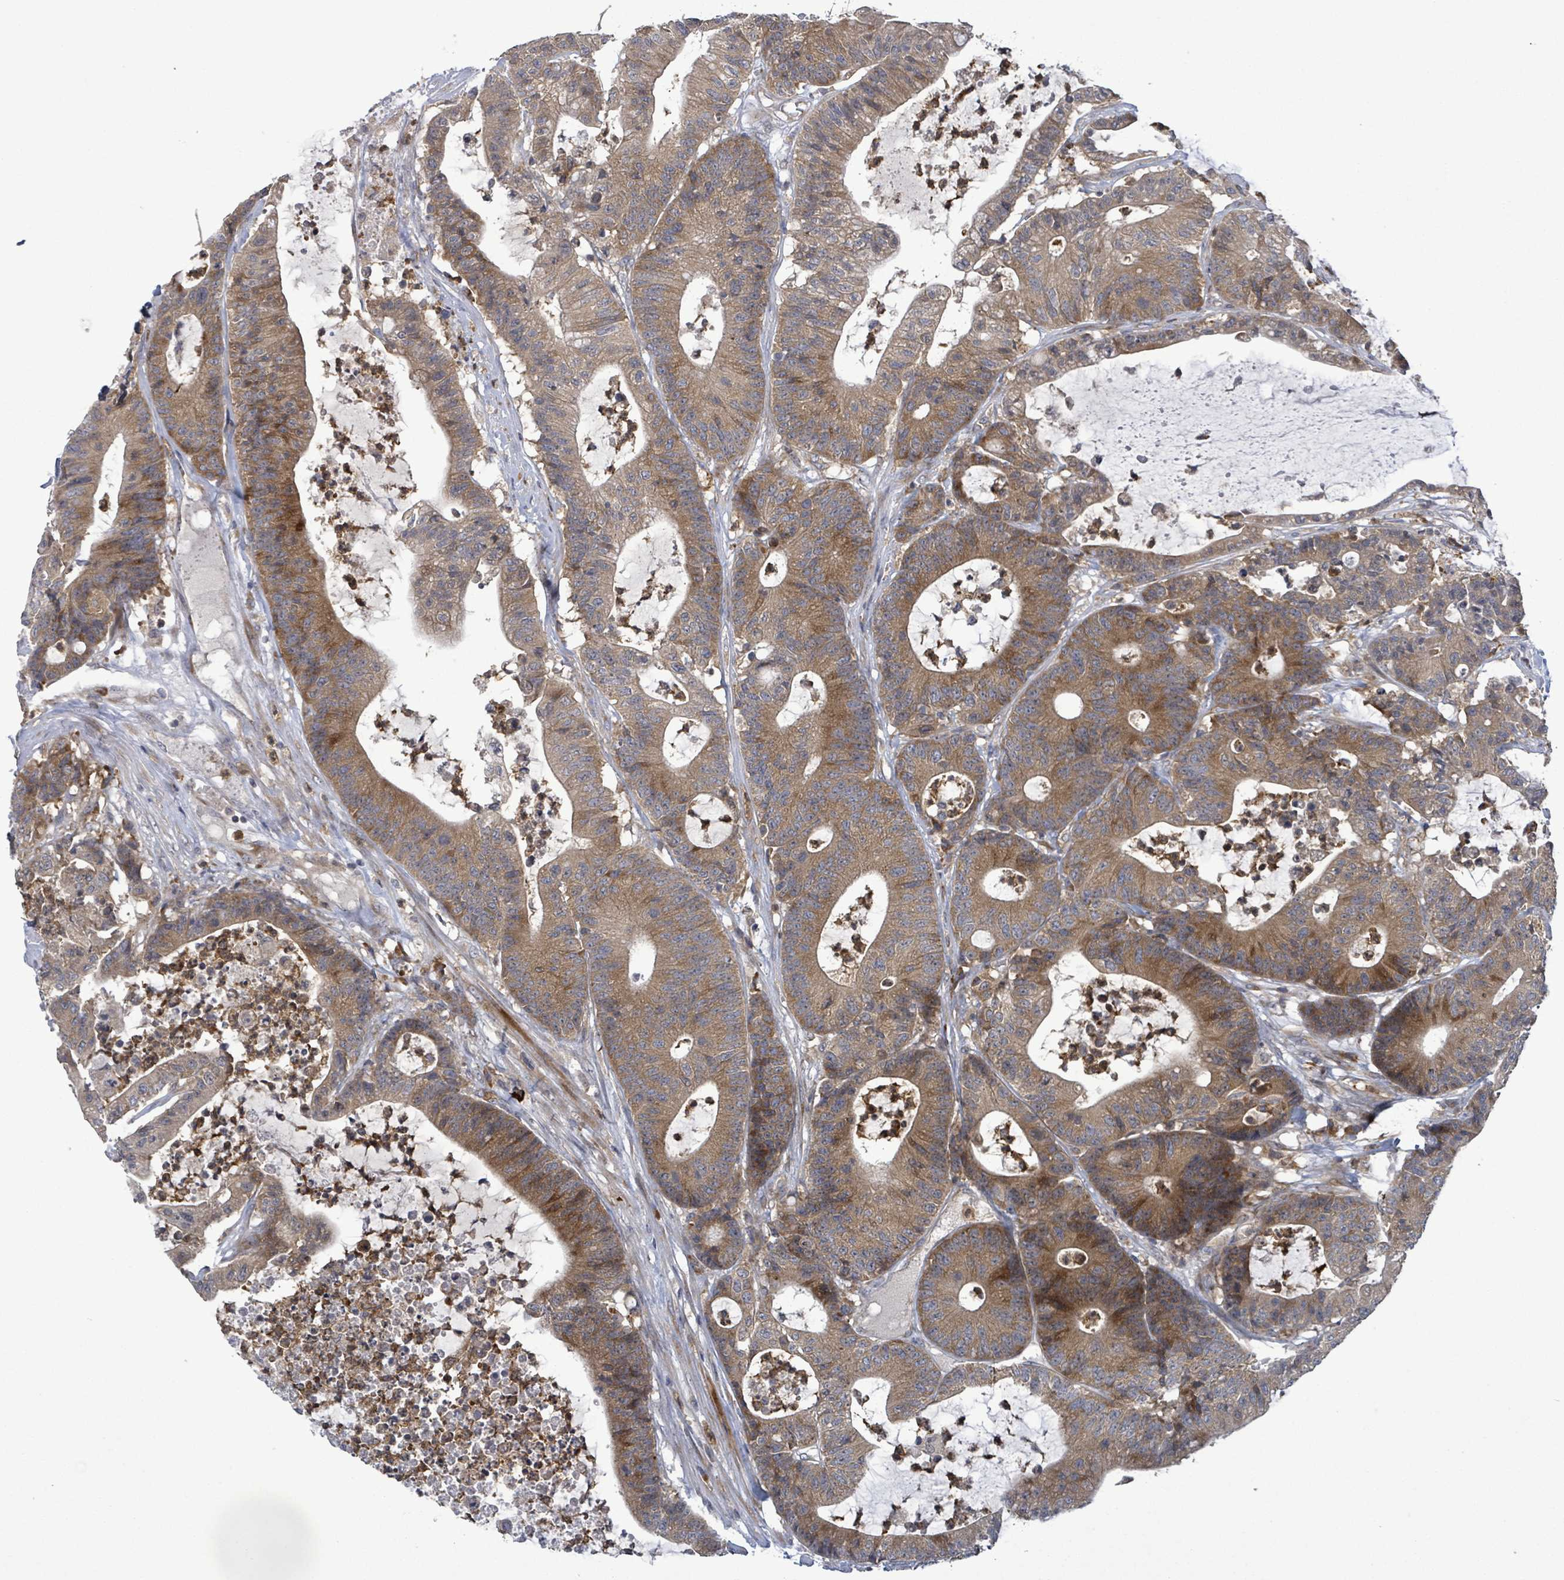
{"staining": {"intensity": "moderate", "quantity": ">75%", "location": "cytoplasmic/membranous"}, "tissue": "colorectal cancer", "cell_type": "Tumor cells", "image_type": "cancer", "snomed": [{"axis": "morphology", "description": "Adenocarcinoma, NOS"}, {"axis": "topography", "description": "Colon"}], "caption": "This histopathology image reveals IHC staining of human colorectal cancer, with medium moderate cytoplasmic/membranous expression in approximately >75% of tumor cells.", "gene": "SERPINE3", "patient": {"sex": "female", "age": 84}}